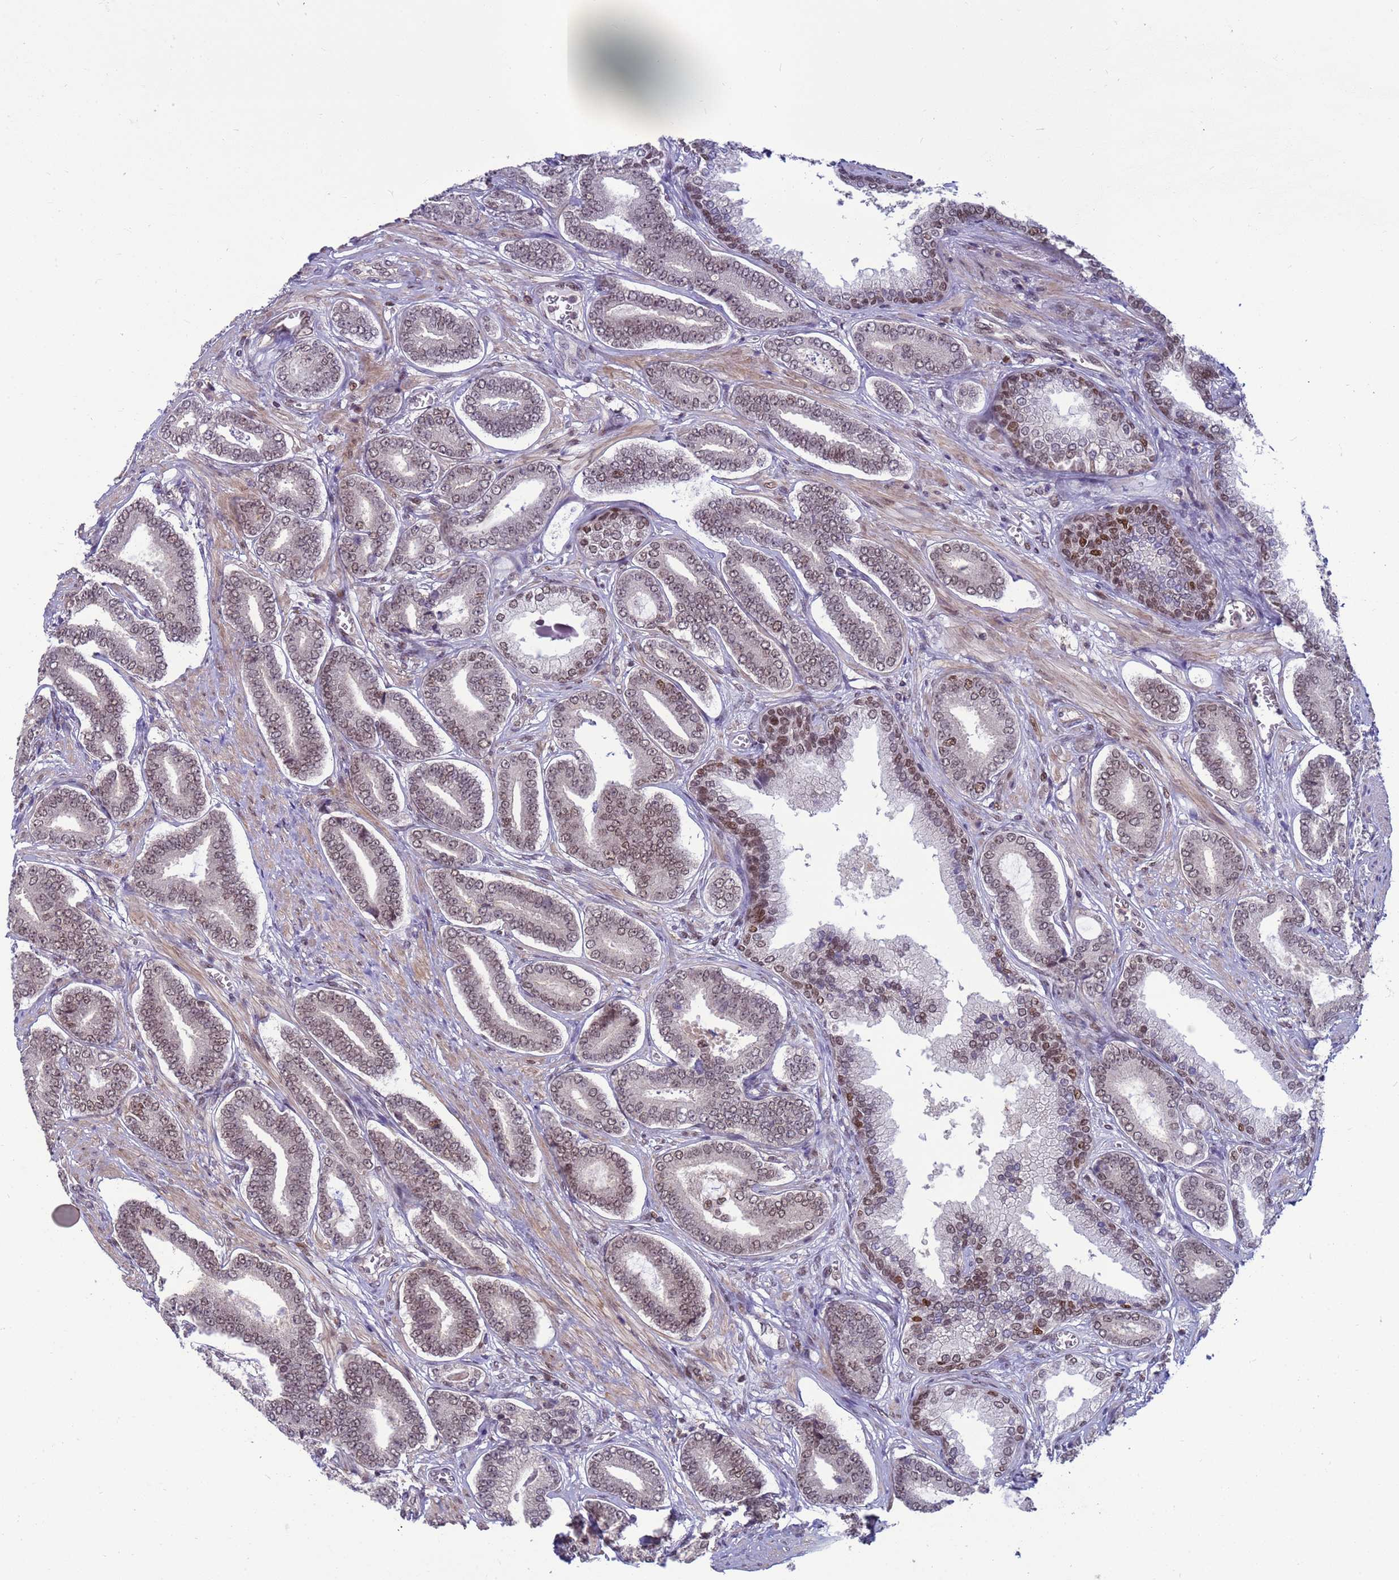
{"staining": {"intensity": "weak", "quantity": ">75%", "location": "nuclear"}, "tissue": "prostate cancer", "cell_type": "Tumor cells", "image_type": "cancer", "snomed": [{"axis": "morphology", "description": "Adenocarcinoma, NOS"}, {"axis": "topography", "description": "Prostate and seminal vesicle, NOS"}], "caption": "Immunohistochemical staining of adenocarcinoma (prostate) demonstrates low levels of weak nuclear protein staining in approximately >75% of tumor cells.", "gene": "NSL1", "patient": {"sex": "male", "age": 76}}